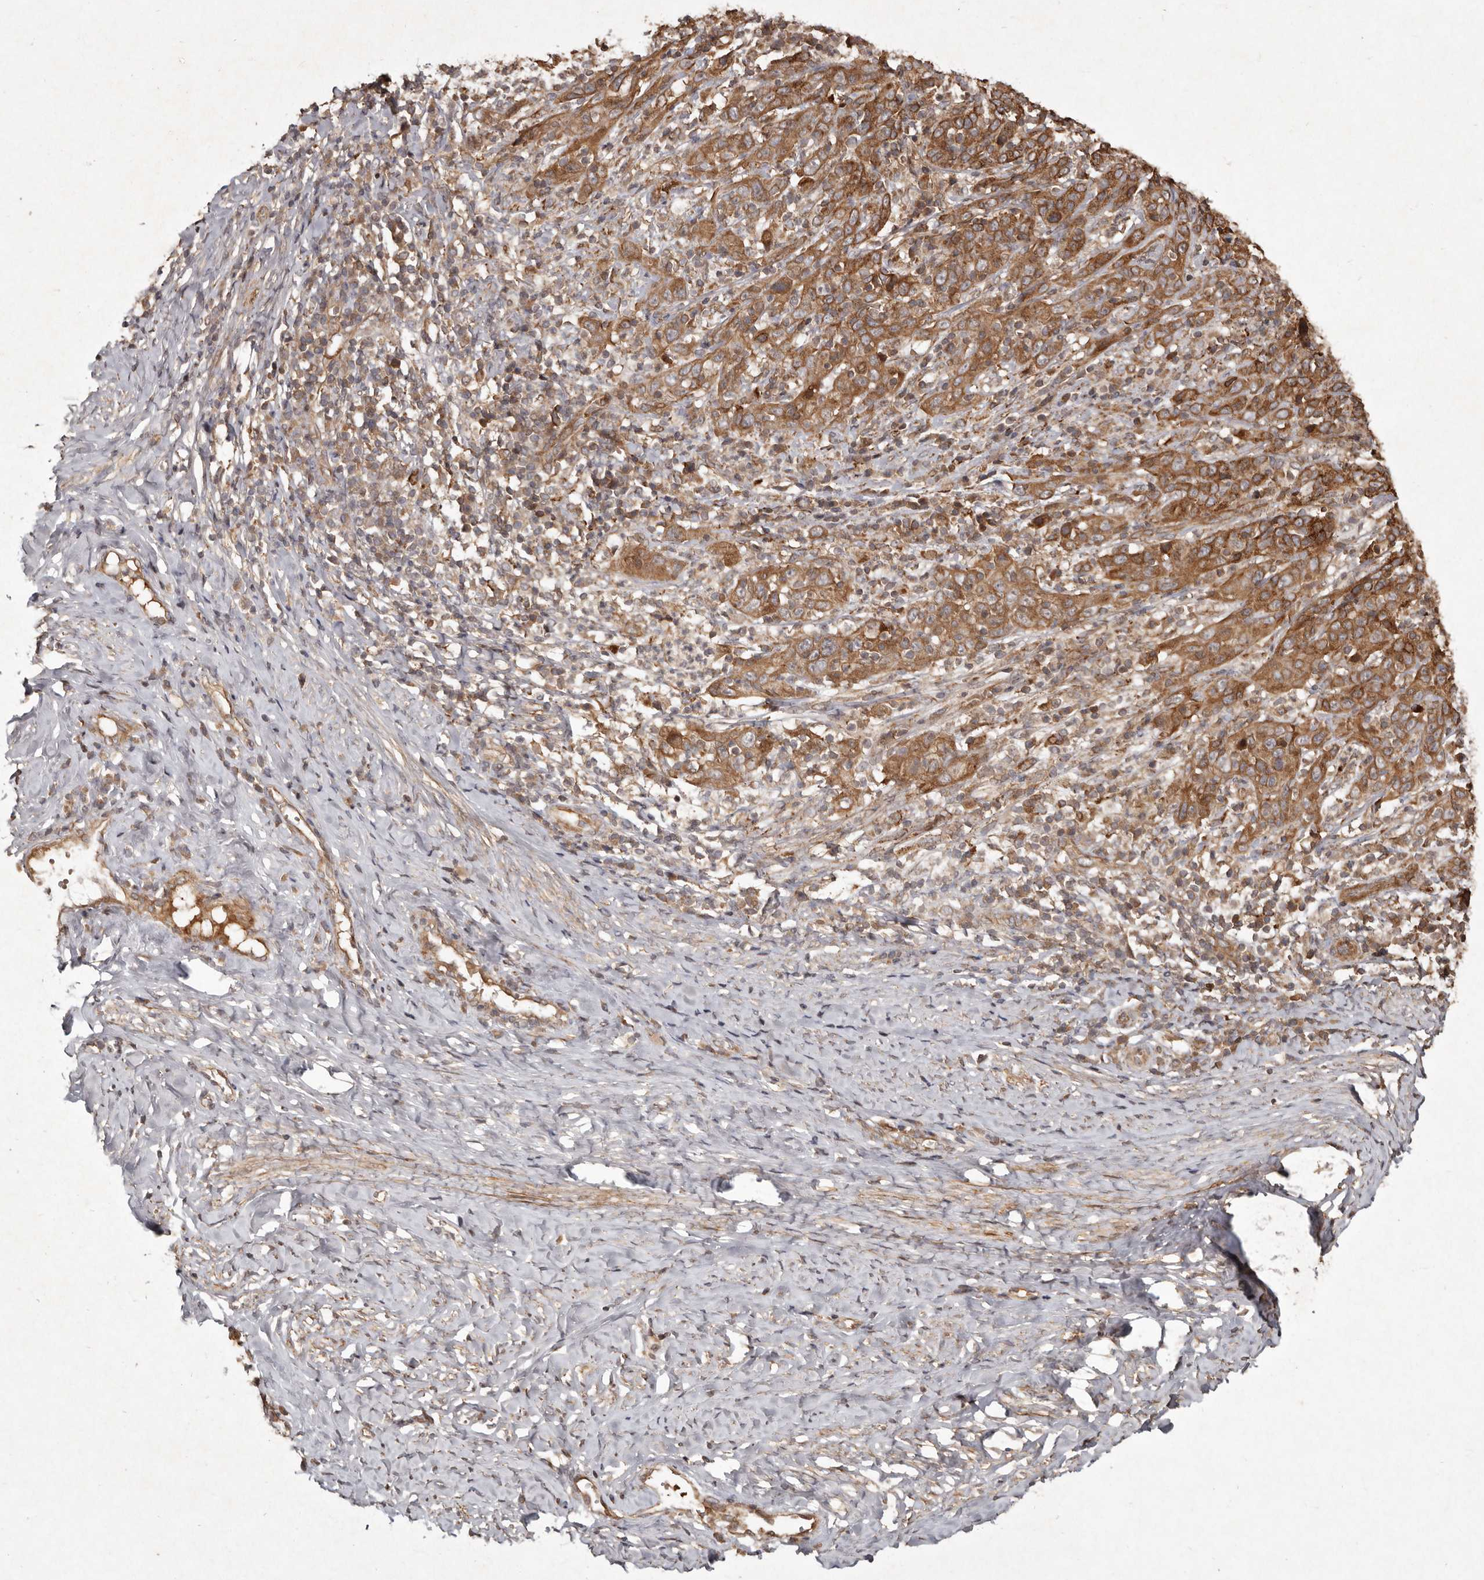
{"staining": {"intensity": "moderate", "quantity": ">75%", "location": "cytoplasmic/membranous"}, "tissue": "cervical cancer", "cell_type": "Tumor cells", "image_type": "cancer", "snomed": [{"axis": "morphology", "description": "Squamous cell carcinoma, NOS"}, {"axis": "topography", "description": "Cervix"}], "caption": "Immunohistochemistry (IHC) (DAB) staining of cervical cancer (squamous cell carcinoma) displays moderate cytoplasmic/membranous protein positivity in approximately >75% of tumor cells.", "gene": "SEMA3A", "patient": {"sex": "female", "age": 46}}